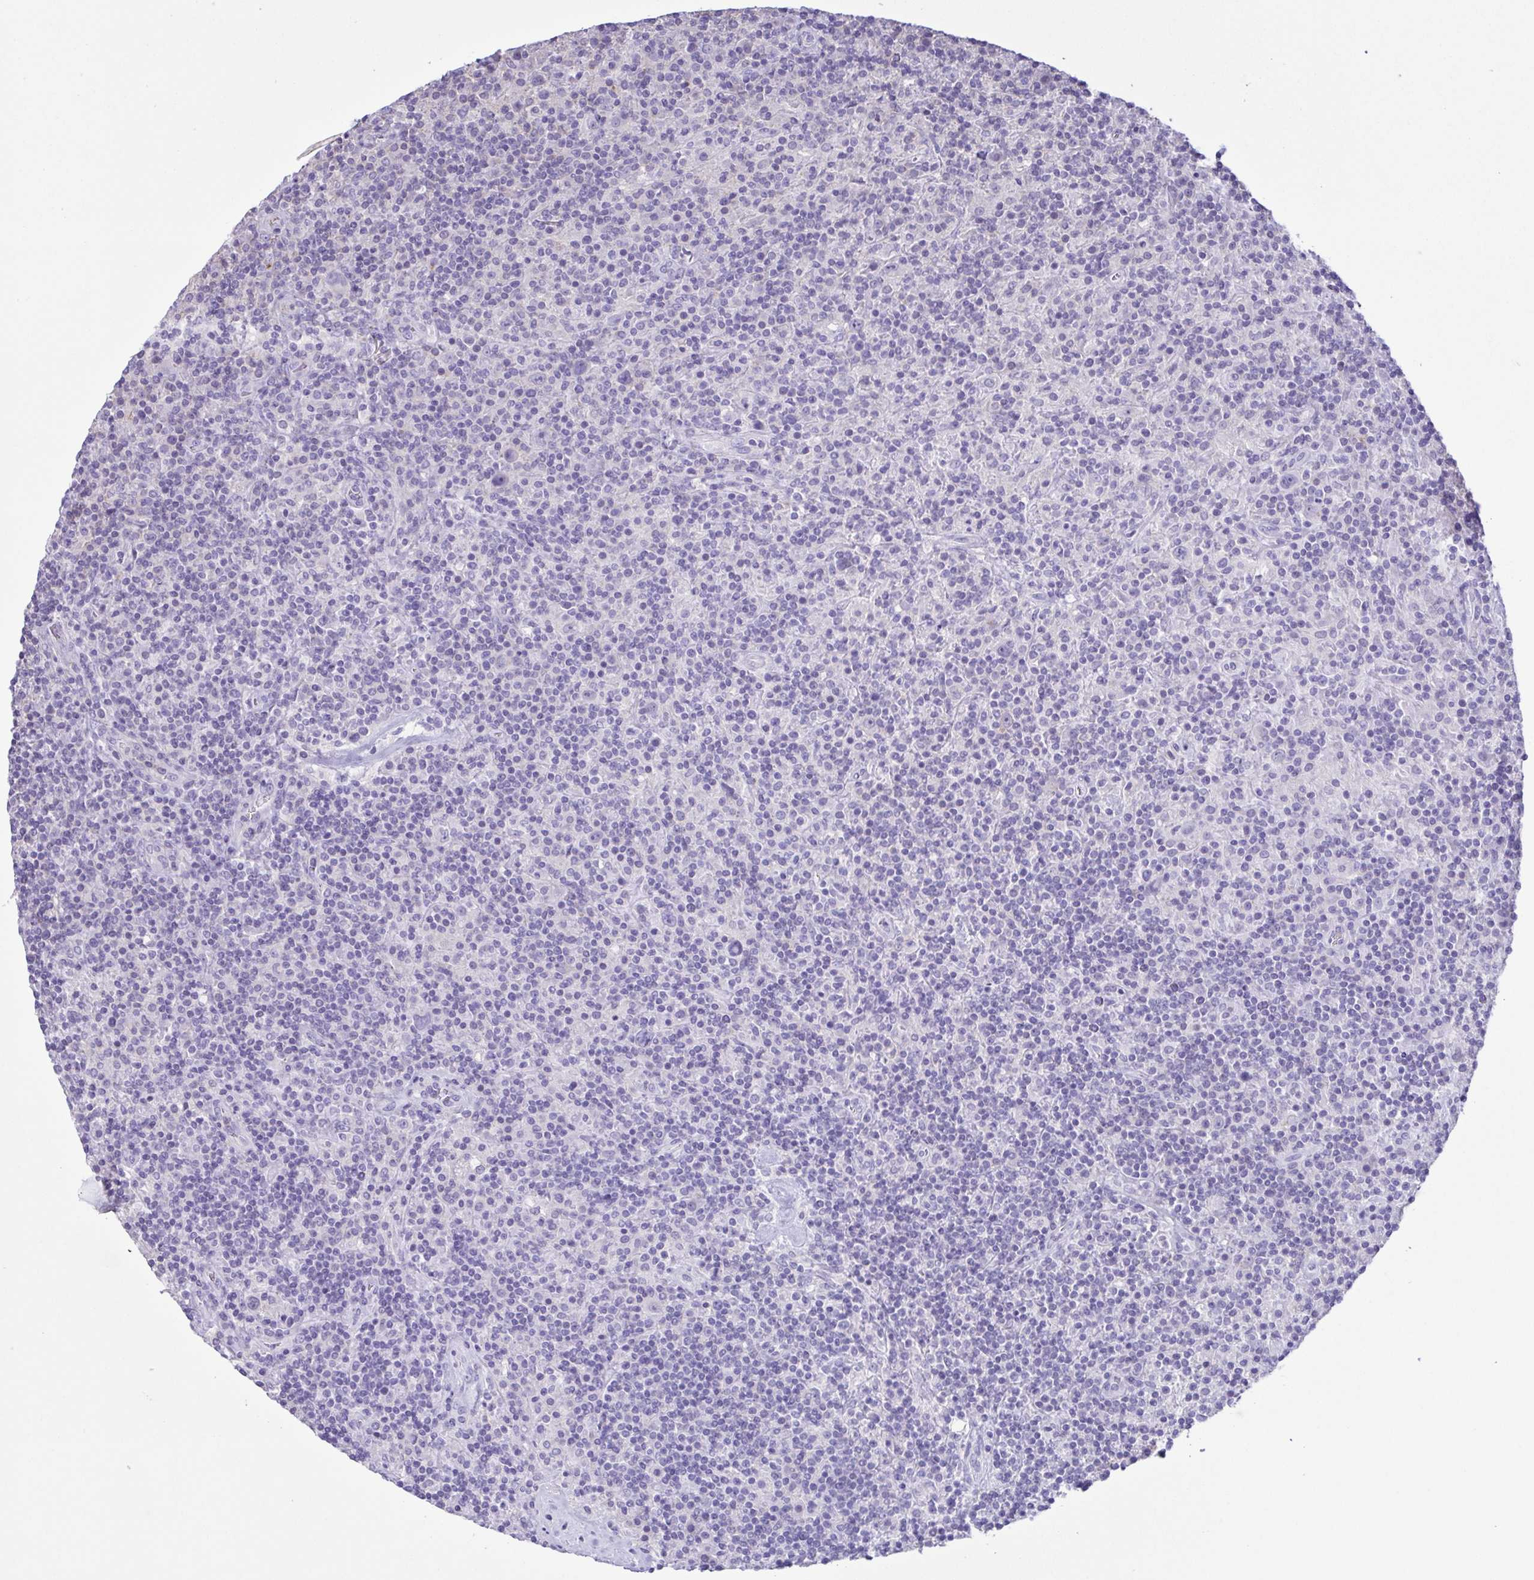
{"staining": {"intensity": "negative", "quantity": "none", "location": "none"}, "tissue": "lymphoma", "cell_type": "Tumor cells", "image_type": "cancer", "snomed": [{"axis": "morphology", "description": "Hodgkin's disease, NOS"}, {"axis": "topography", "description": "Lymph node"}], "caption": "DAB (3,3'-diaminobenzidine) immunohistochemical staining of human Hodgkin's disease demonstrates no significant expression in tumor cells.", "gene": "CYP17A1", "patient": {"sex": "male", "age": 70}}